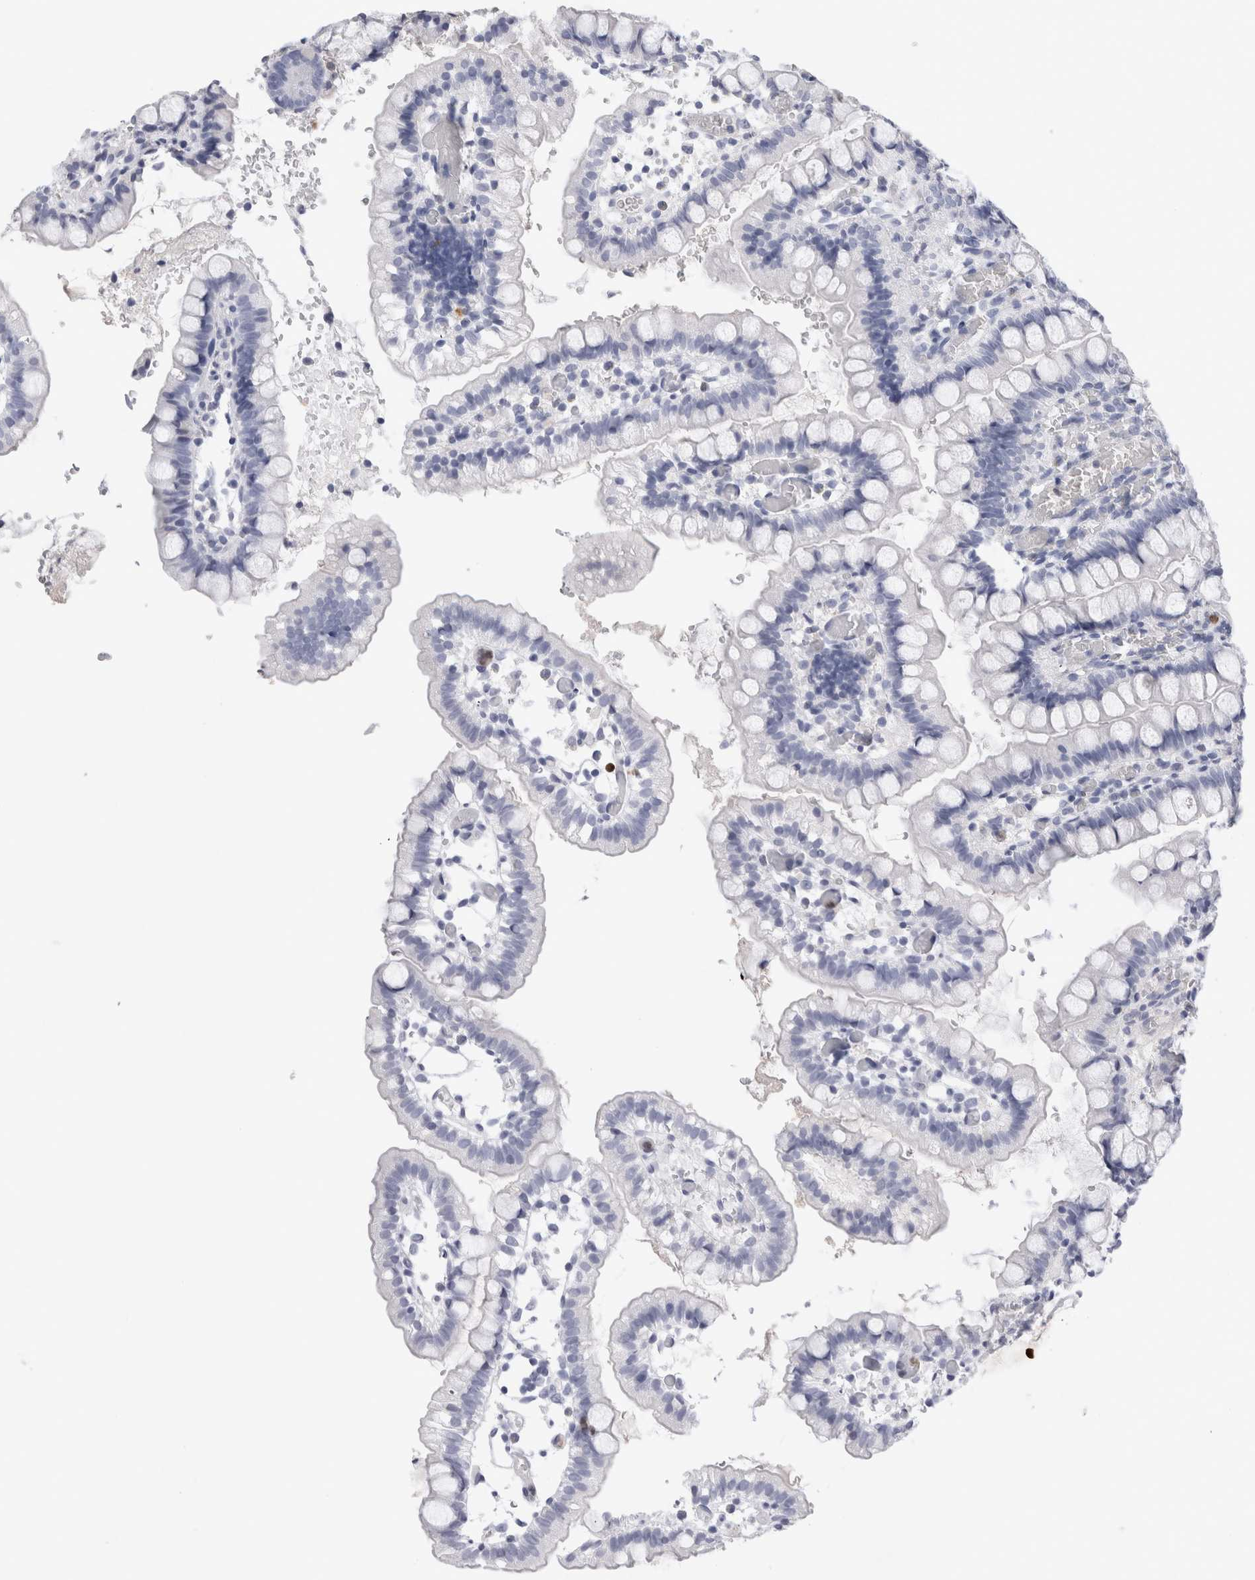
{"staining": {"intensity": "negative", "quantity": "none", "location": "none"}, "tissue": "small intestine", "cell_type": "Glandular cells", "image_type": "normal", "snomed": [{"axis": "morphology", "description": "Normal tissue, NOS"}, {"axis": "morphology", "description": "Developmental malformation"}, {"axis": "topography", "description": "Small intestine"}], "caption": "A high-resolution micrograph shows immunohistochemistry staining of benign small intestine, which demonstrates no significant staining in glandular cells. The staining was performed using DAB to visualize the protein expression in brown, while the nuclei were stained in blue with hematoxylin (Magnification: 20x).", "gene": "S100A12", "patient": {"sex": "male"}}